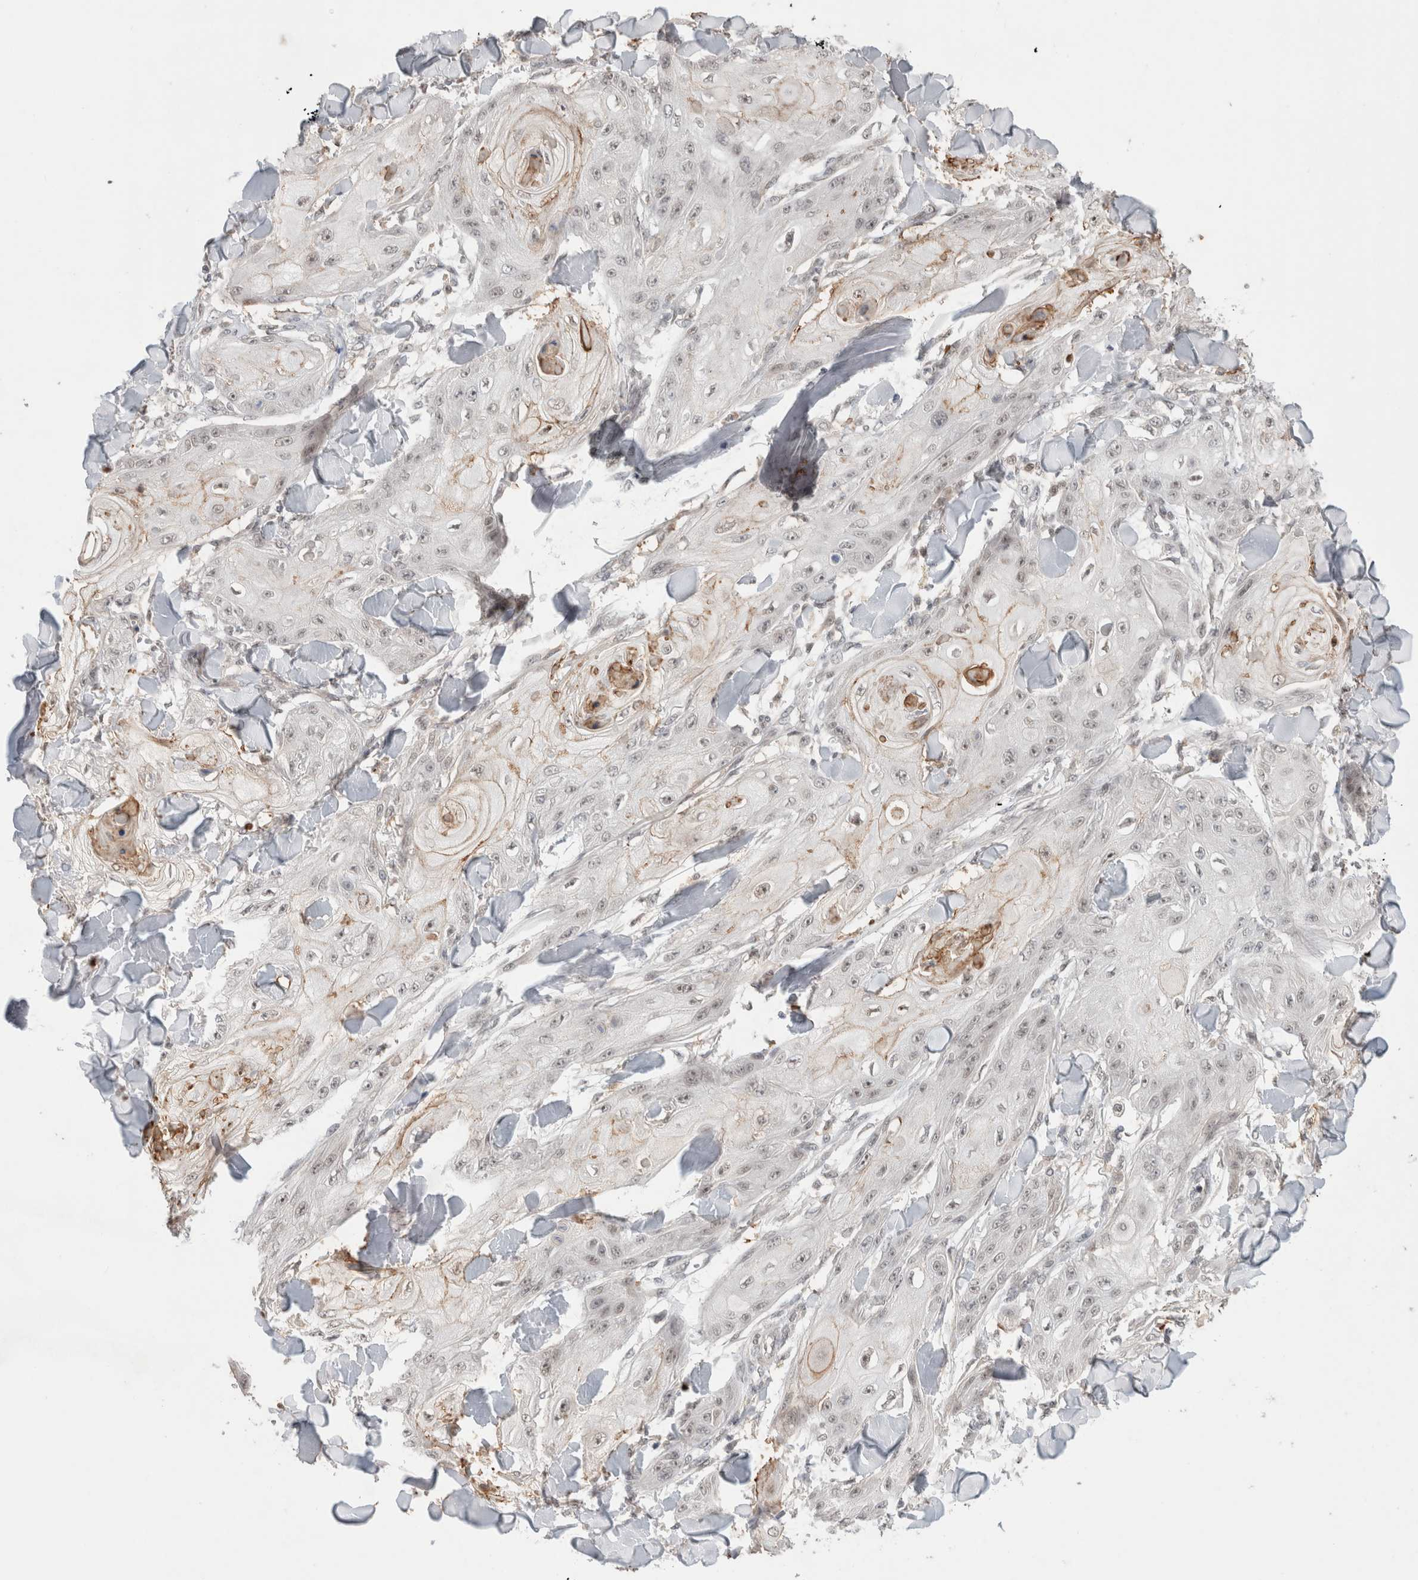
{"staining": {"intensity": "weak", "quantity": "25%-75%", "location": "cytoplasmic/membranous,nuclear"}, "tissue": "skin cancer", "cell_type": "Tumor cells", "image_type": "cancer", "snomed": [{"axis": "morphology", "description": "Squamous cell carcinoma, NOS"}, {"axis": "topography", "description": "Skin"}], "caption": "Protein staining reveals weak cytoplasmic/membranous and nuclear positivity in approximately 25%-75% of tumor cells in skin squamous cell carcinoma. (DAB IHC with brightfield microscopy, high magnification).", "gene": "SYDE2", "patient": {"sex": "male", "age": 74}}